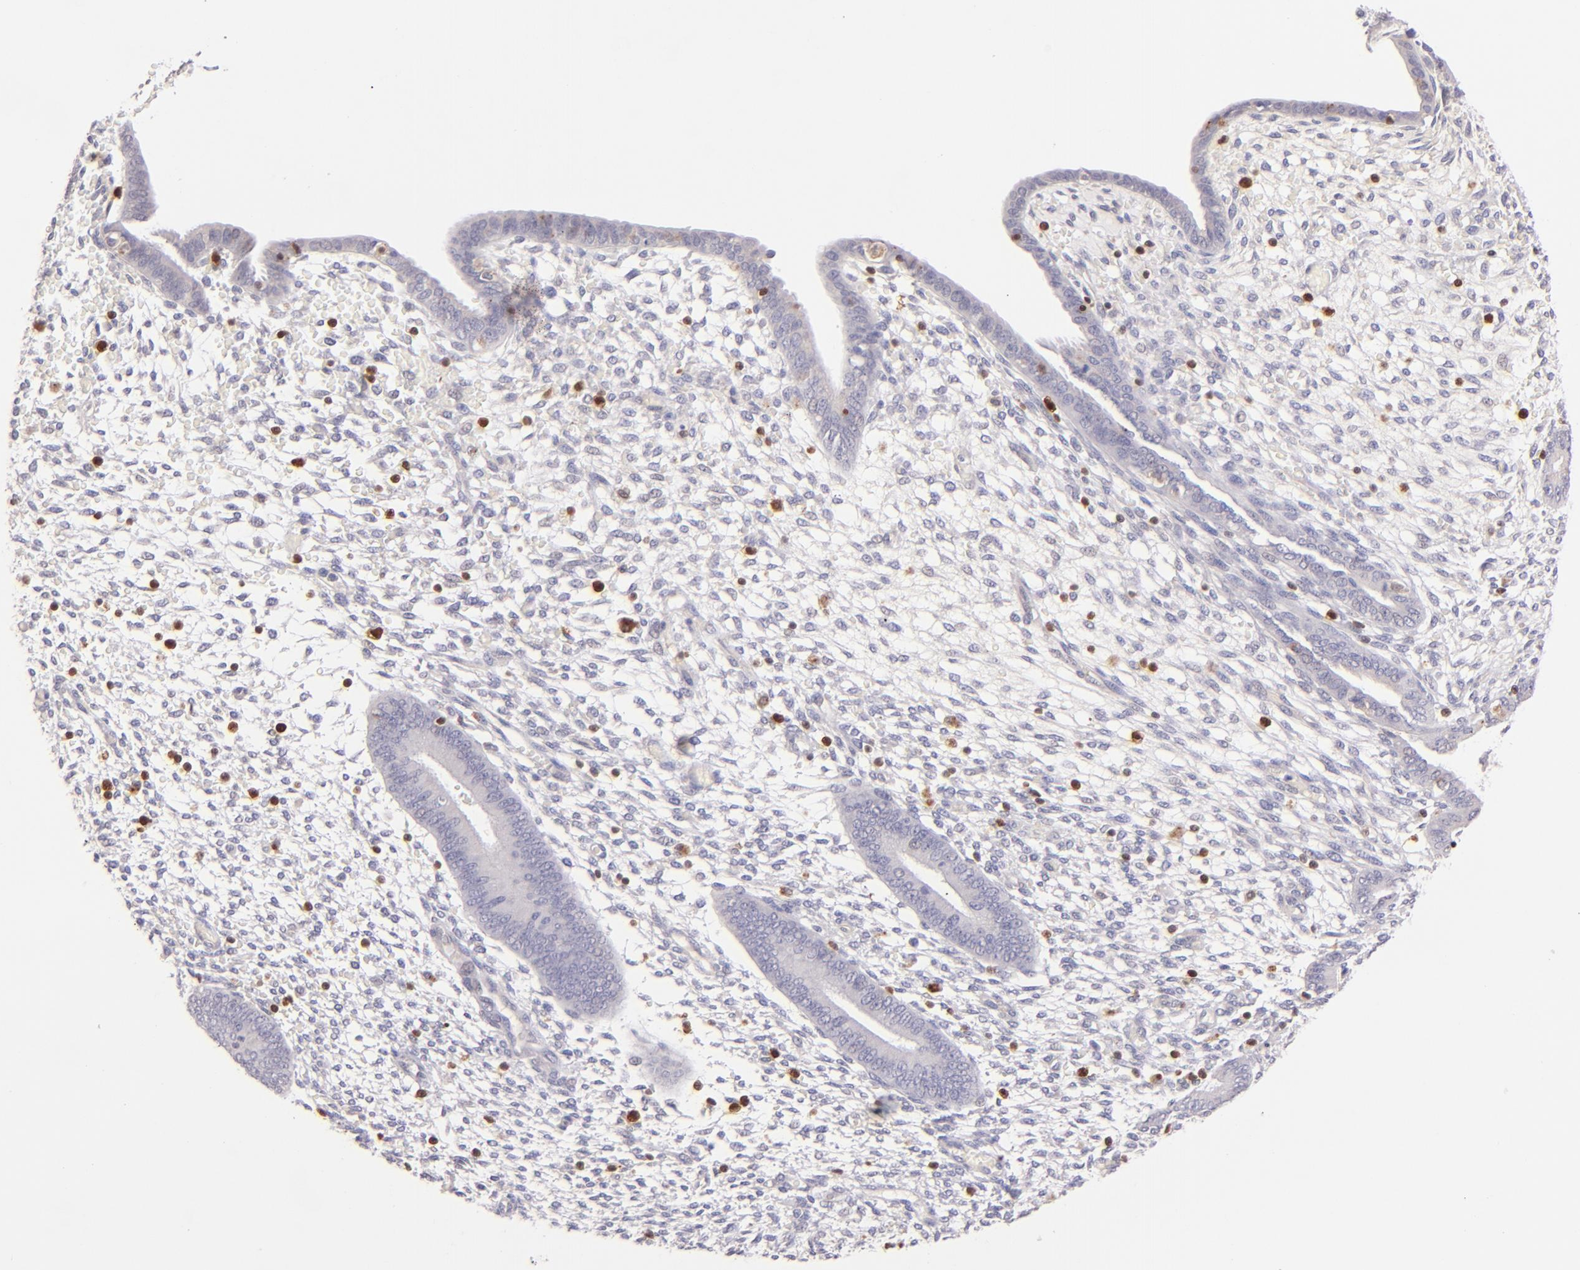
{"staining": {"intensity": "negative", "quantity": "none", "location": "none"}, "tissue": "endometrium", "cell_type": "Cells in endometrial stroma", "image_type": "normal", "snomed": [{"axis": "morphology", "description": "Normal tissue, NOS"}, {"axis": "topography", "description": "Endometrium"}], "caption": "Histopathology image shows no significant protein positivity in cells in endometrial stroma of unremarkable endometrium.", "gene": "ZAP70", "patient": {"sex": "female", "age": 42}}